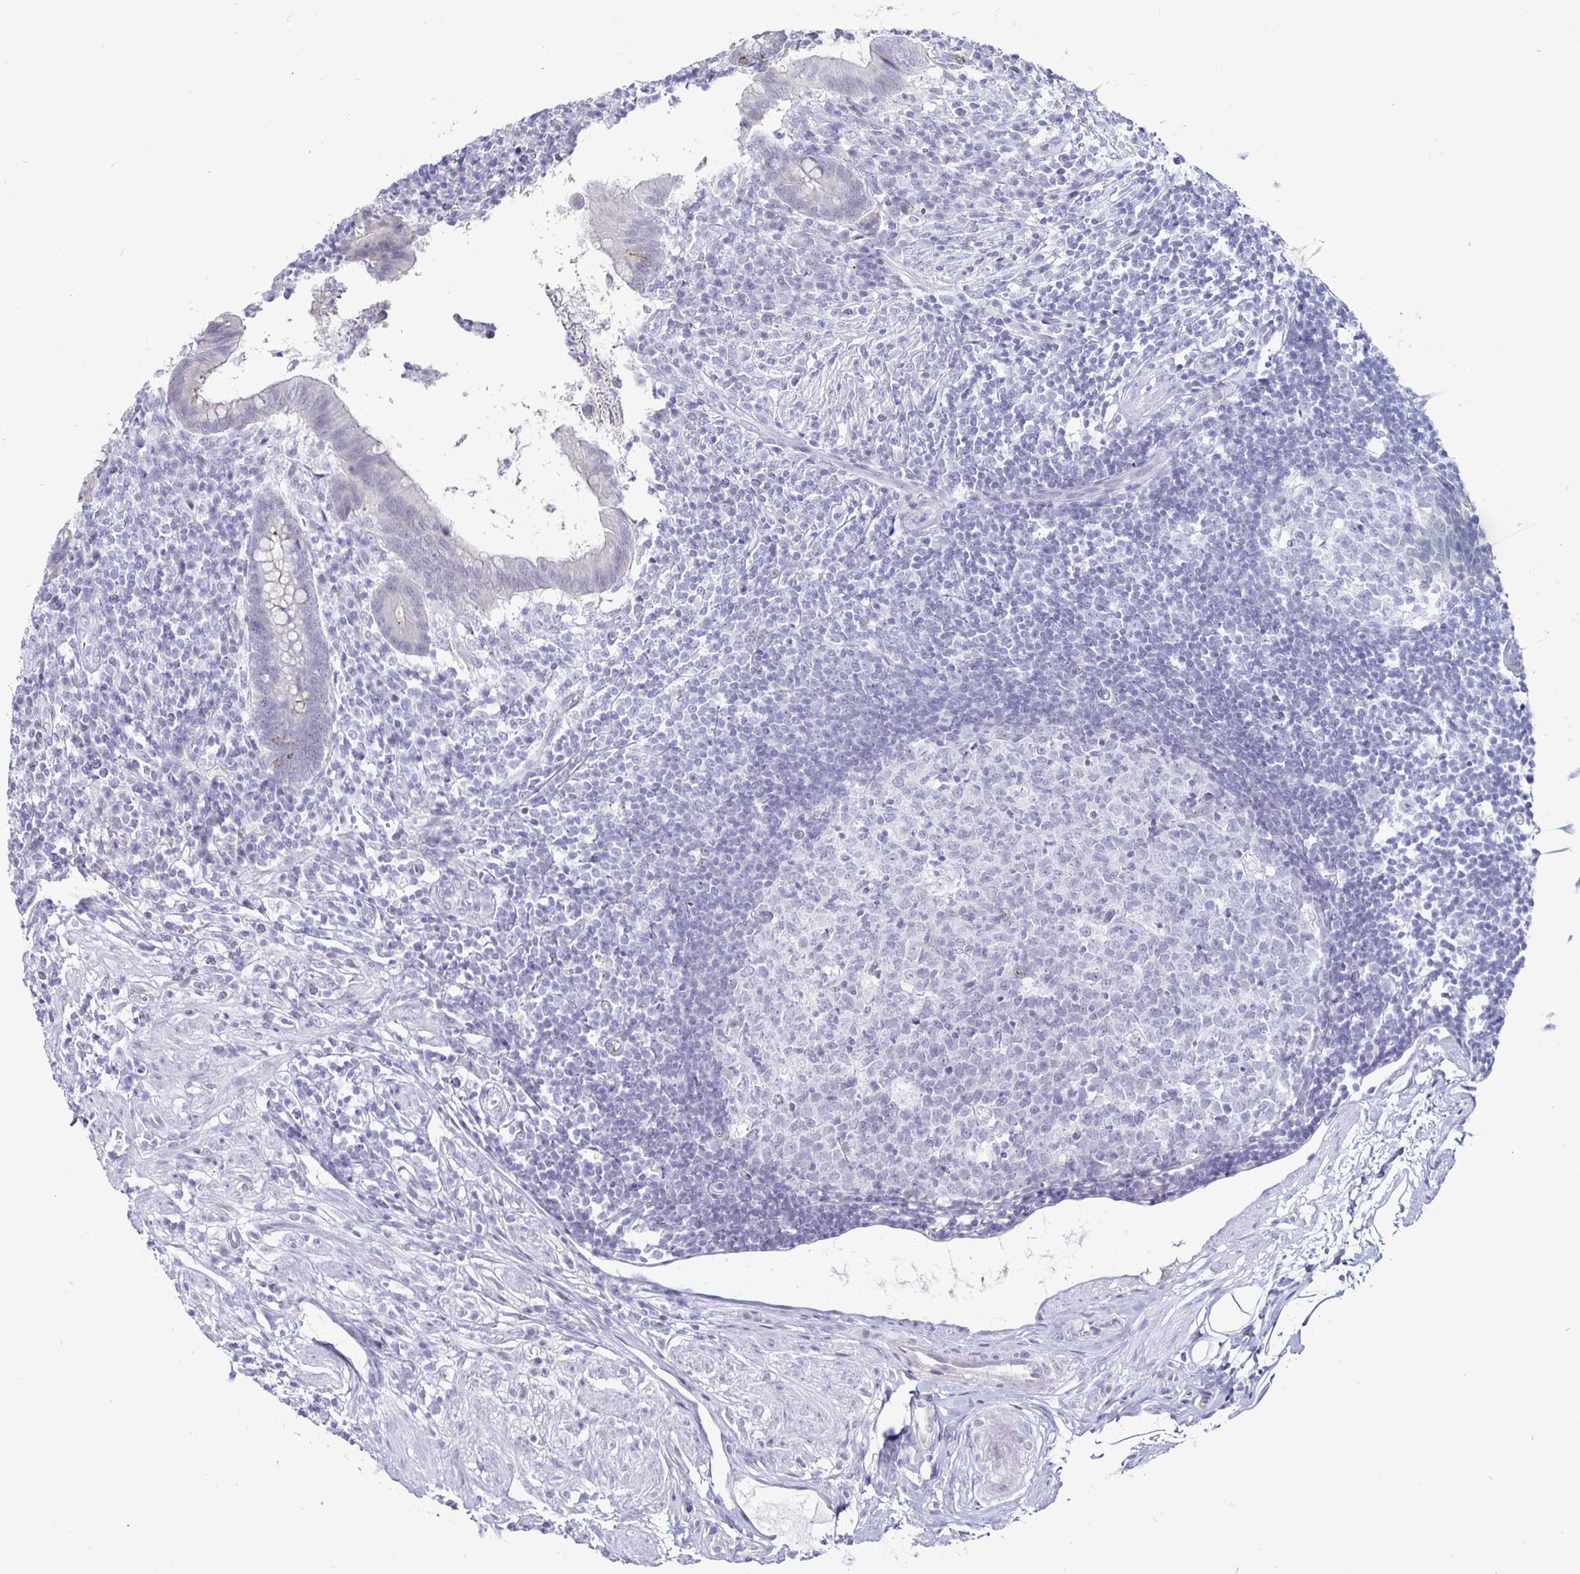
{"staining": {"intensity": "negative", "quantity": "none", "location": "none"}, "tissue": "appendix", "cell_type": "Glandular cells", "image_type": "normal", "snomed": [{"axis": "morphology", "description": "Normal tissue, NOS"}, {"axis": "topography", "description": "Appendix"}], "caption": "A high-resolution micrograph shows immunohistochemistry (IHC) staining of normal appendix, which shows no significant positivity in glandular cells.", "gene": "OOSP2", "patient": {"sex": "female", "age": 56}}